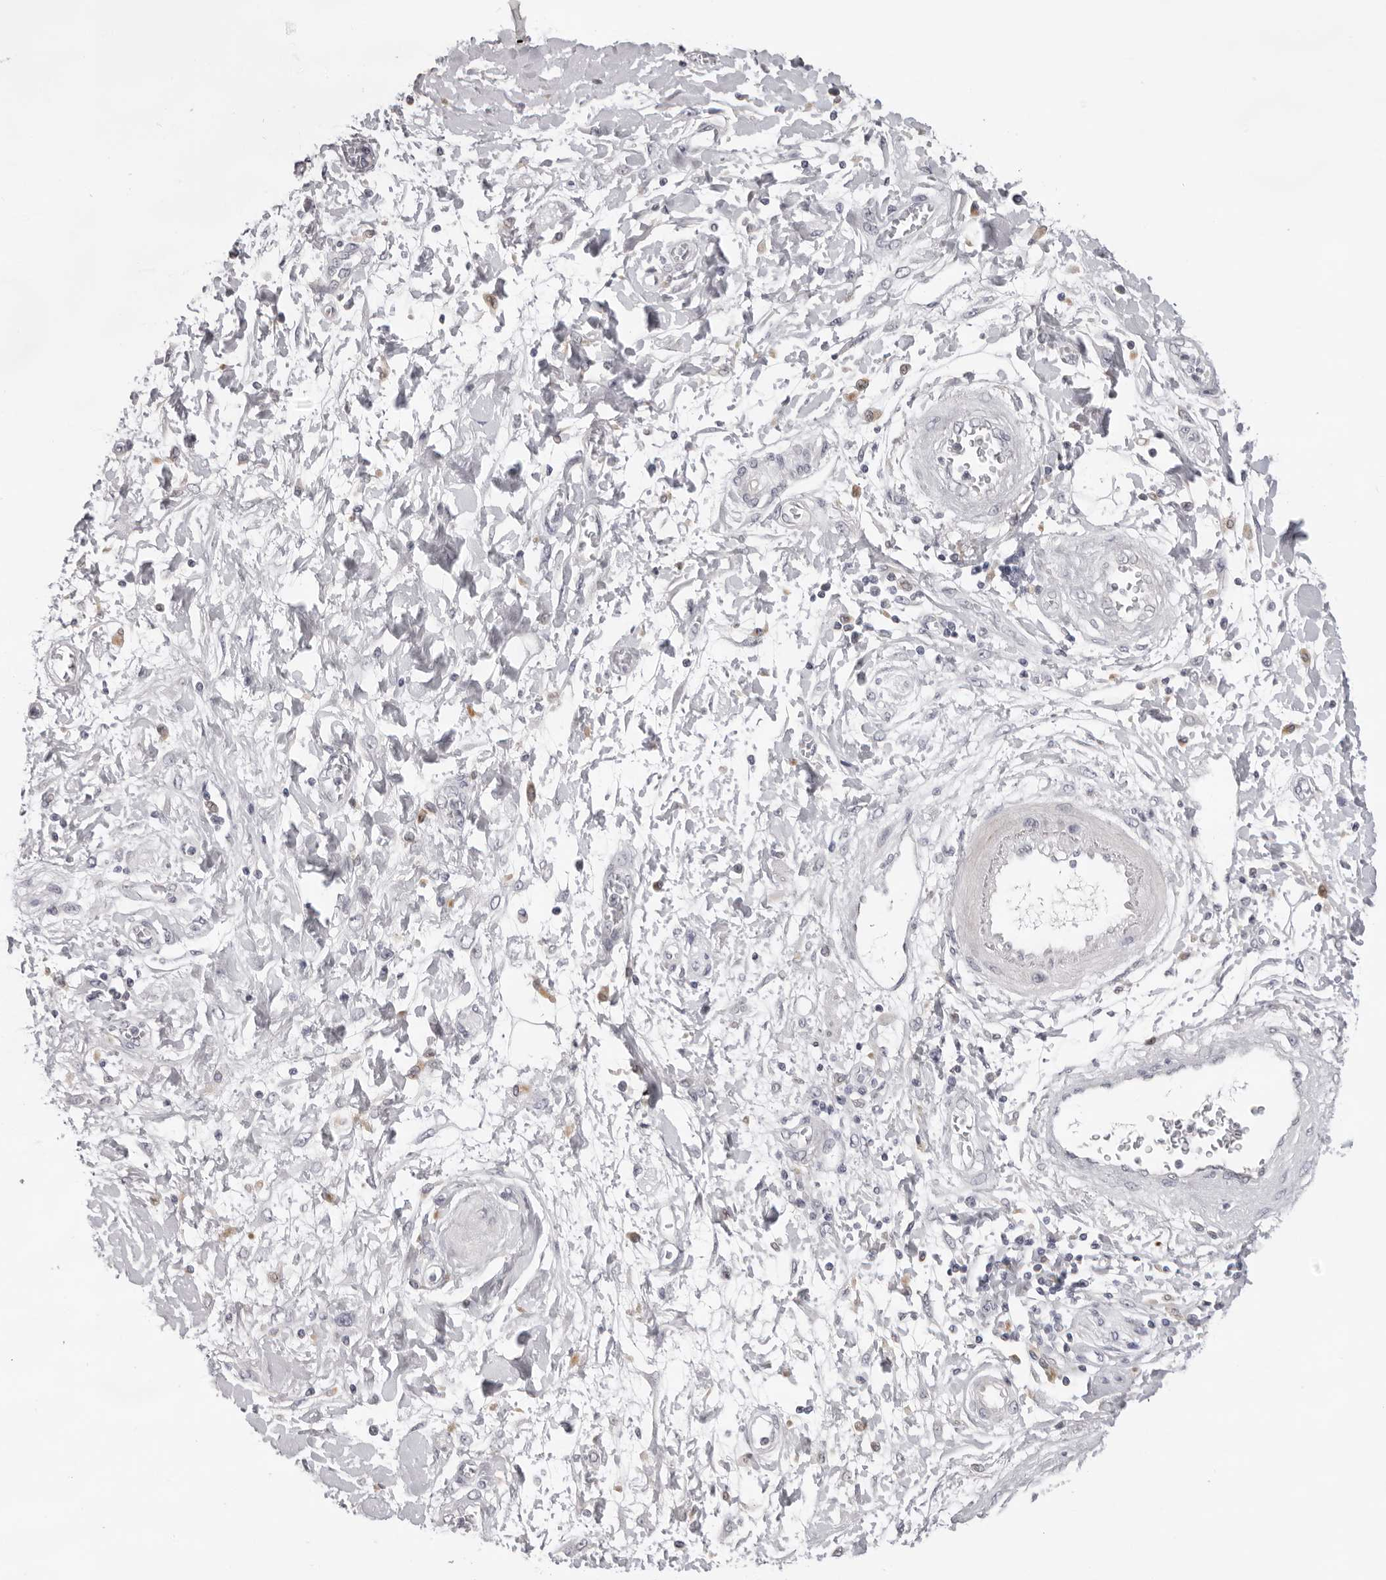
{"staining": {"intensity": "negative", "quantity": "none", "location": "none"}, "tissue": "pancreatic cancer", "cell_type": "Tumor cells", "image_type": "cancer", "snomed": [{"axis": "morphology", "description": "Adenocarcinoma, NOS"}, {"axis": "topography", "description": "Pancreas"}], "caption": "This is an immunohistochemistry (IHC) micrograph of human pancreatic cancer (adenocarcinoma). There is no positivity in tumor cells.", "gene": "ACP6", "patient": {"sex": "female", "age": 70}}